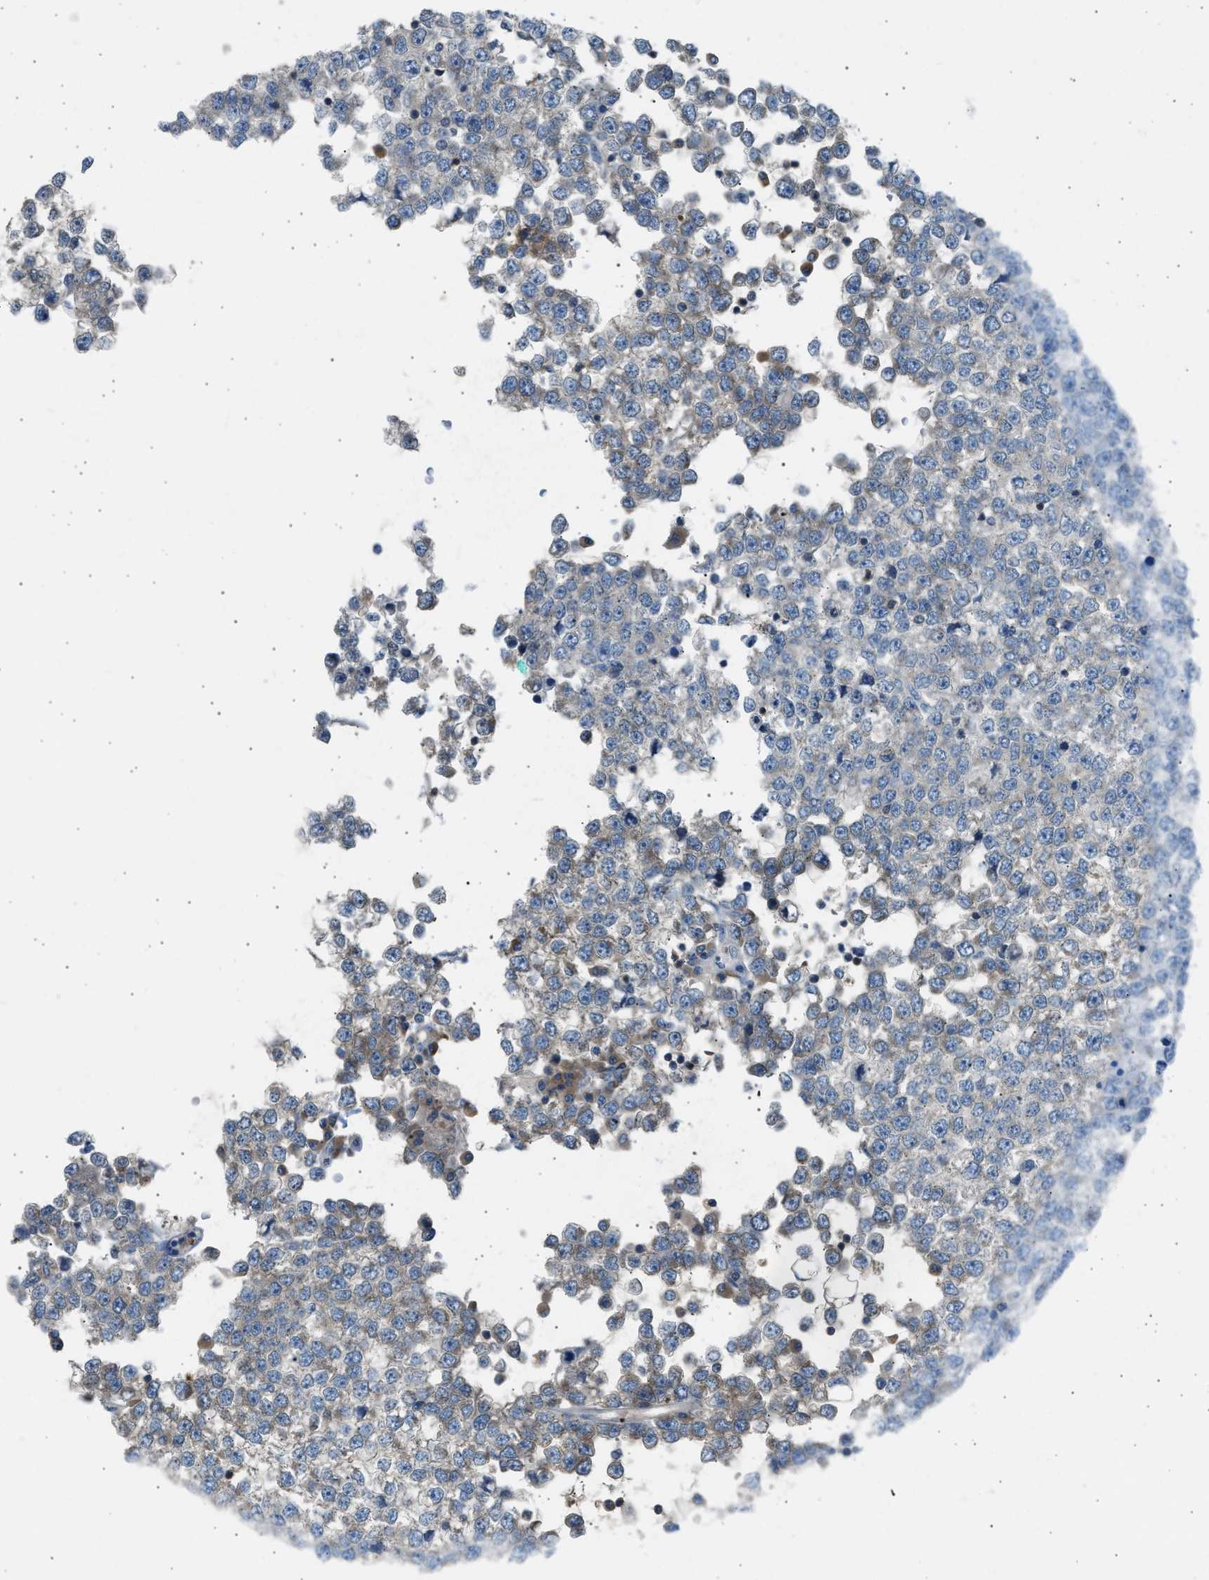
{"staining": {"intensity": "weak", "quantity": "<25%", "location": "cytoplasmic/membranous"}, "tissue": "testis cancer", "cell_type": "Tumor cells", "image_type": "cancer", "snomed": [{"axis": "morphology", "description": "Seminoma, NOS"}, {"axis": "topography", "description": "Testis"}], "caption": "Testis cancer was stained to show a protein in brown. There is no significant staining in tumor cells.", "gene": "TRIM50", "patient": {"sex": "male", "age": 65}}